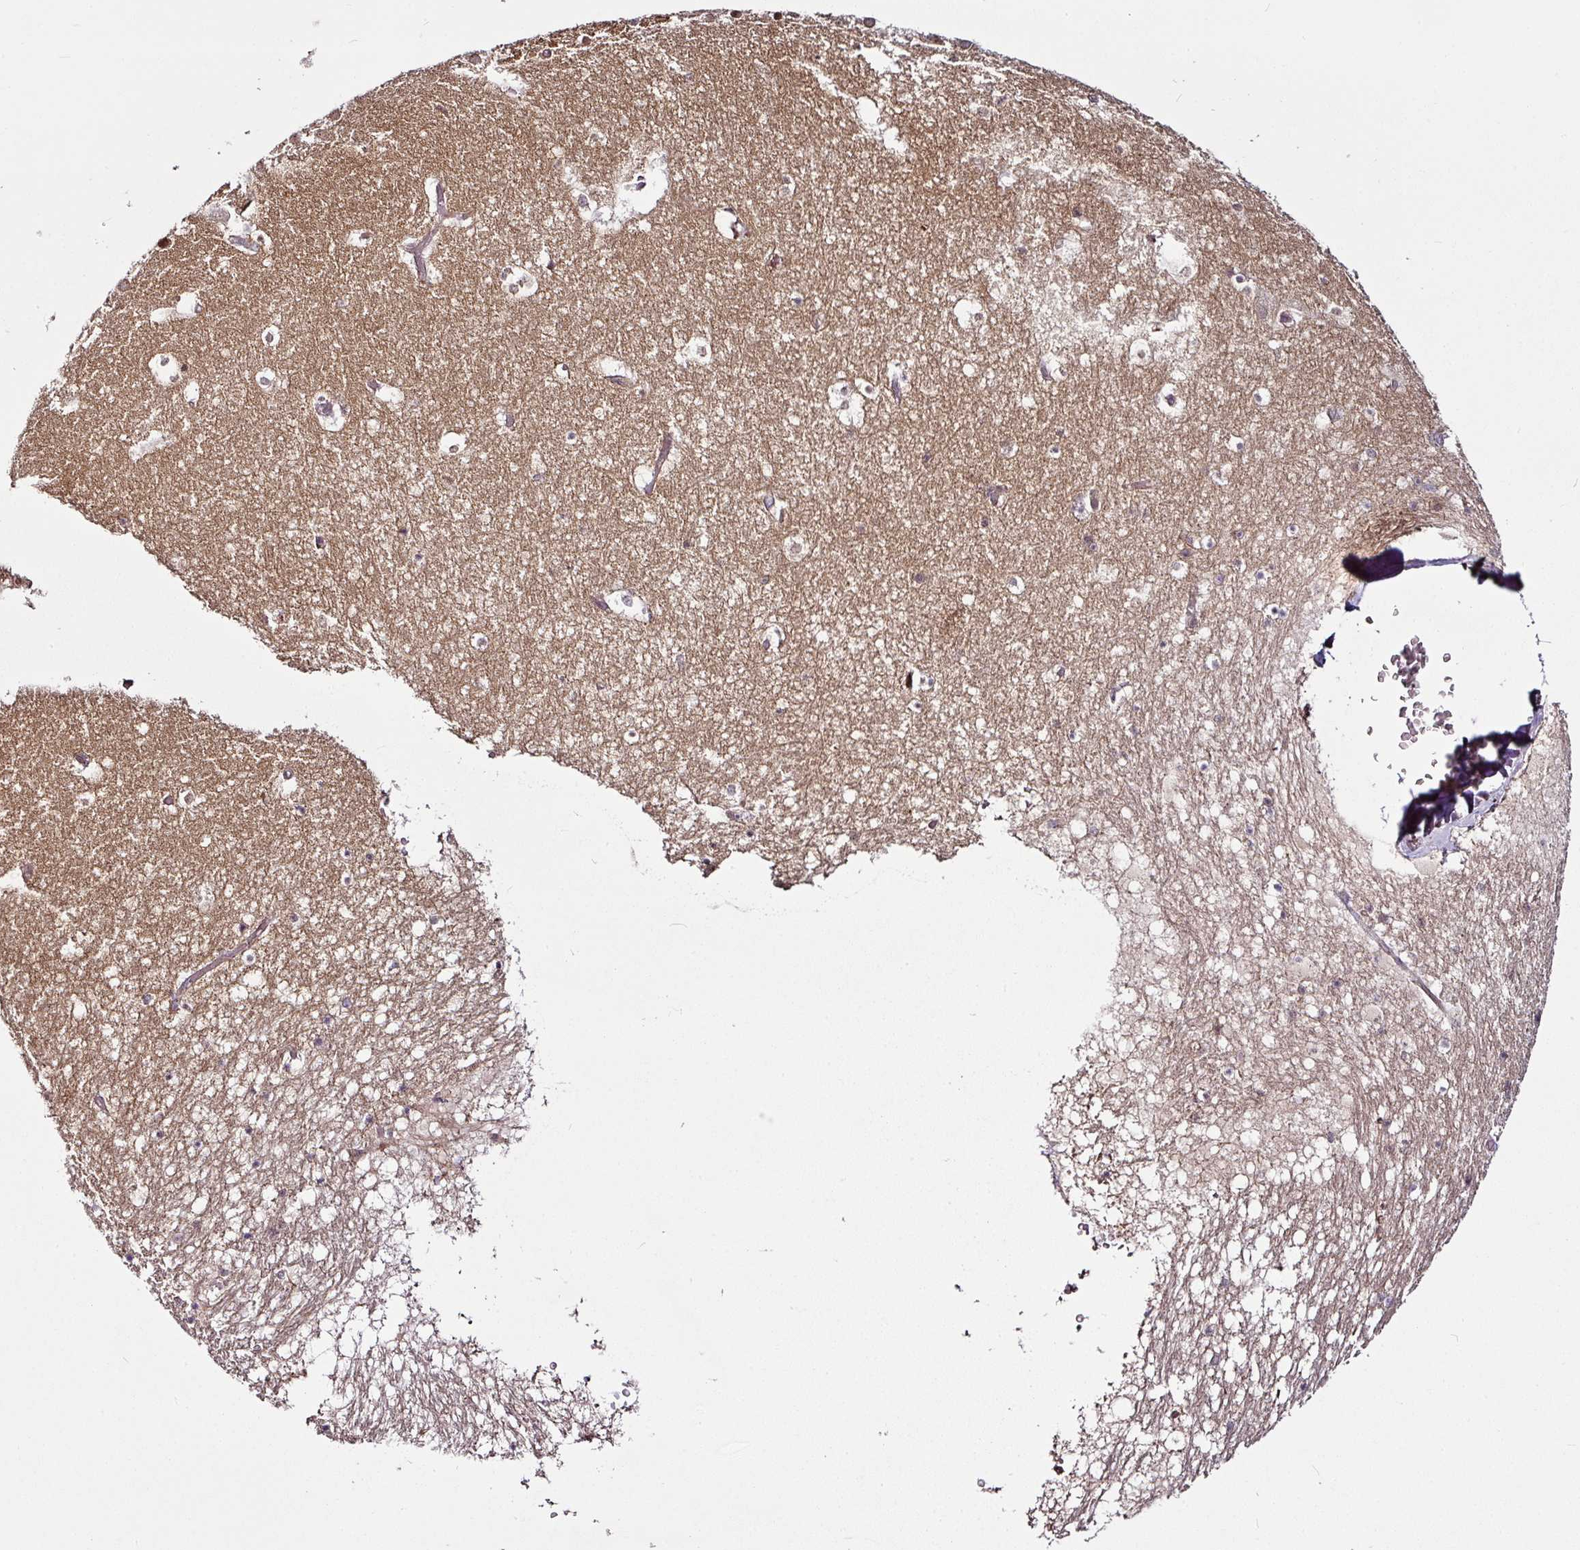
{"staining": {"intensity": "moderate", "quantity": "<25%", "location": "cytoplasmic/membranous"}, "tissue": "hippocampus", "cell_type": "Glial cells", "image_type": "normal", "snomed": [{"axis": "morphology", "description": "Normal tissue, NOS"}, {"axis": "topography", "description": "Hippocampus"}], "caption": "Protein staining by IHC reveals moderate cytoplasmic/membranous positivity in about <25% of glial cells in unremarkable hippocampus.", "gene": "DCAF13", "patient": {"sex": "female", "age": 52}}